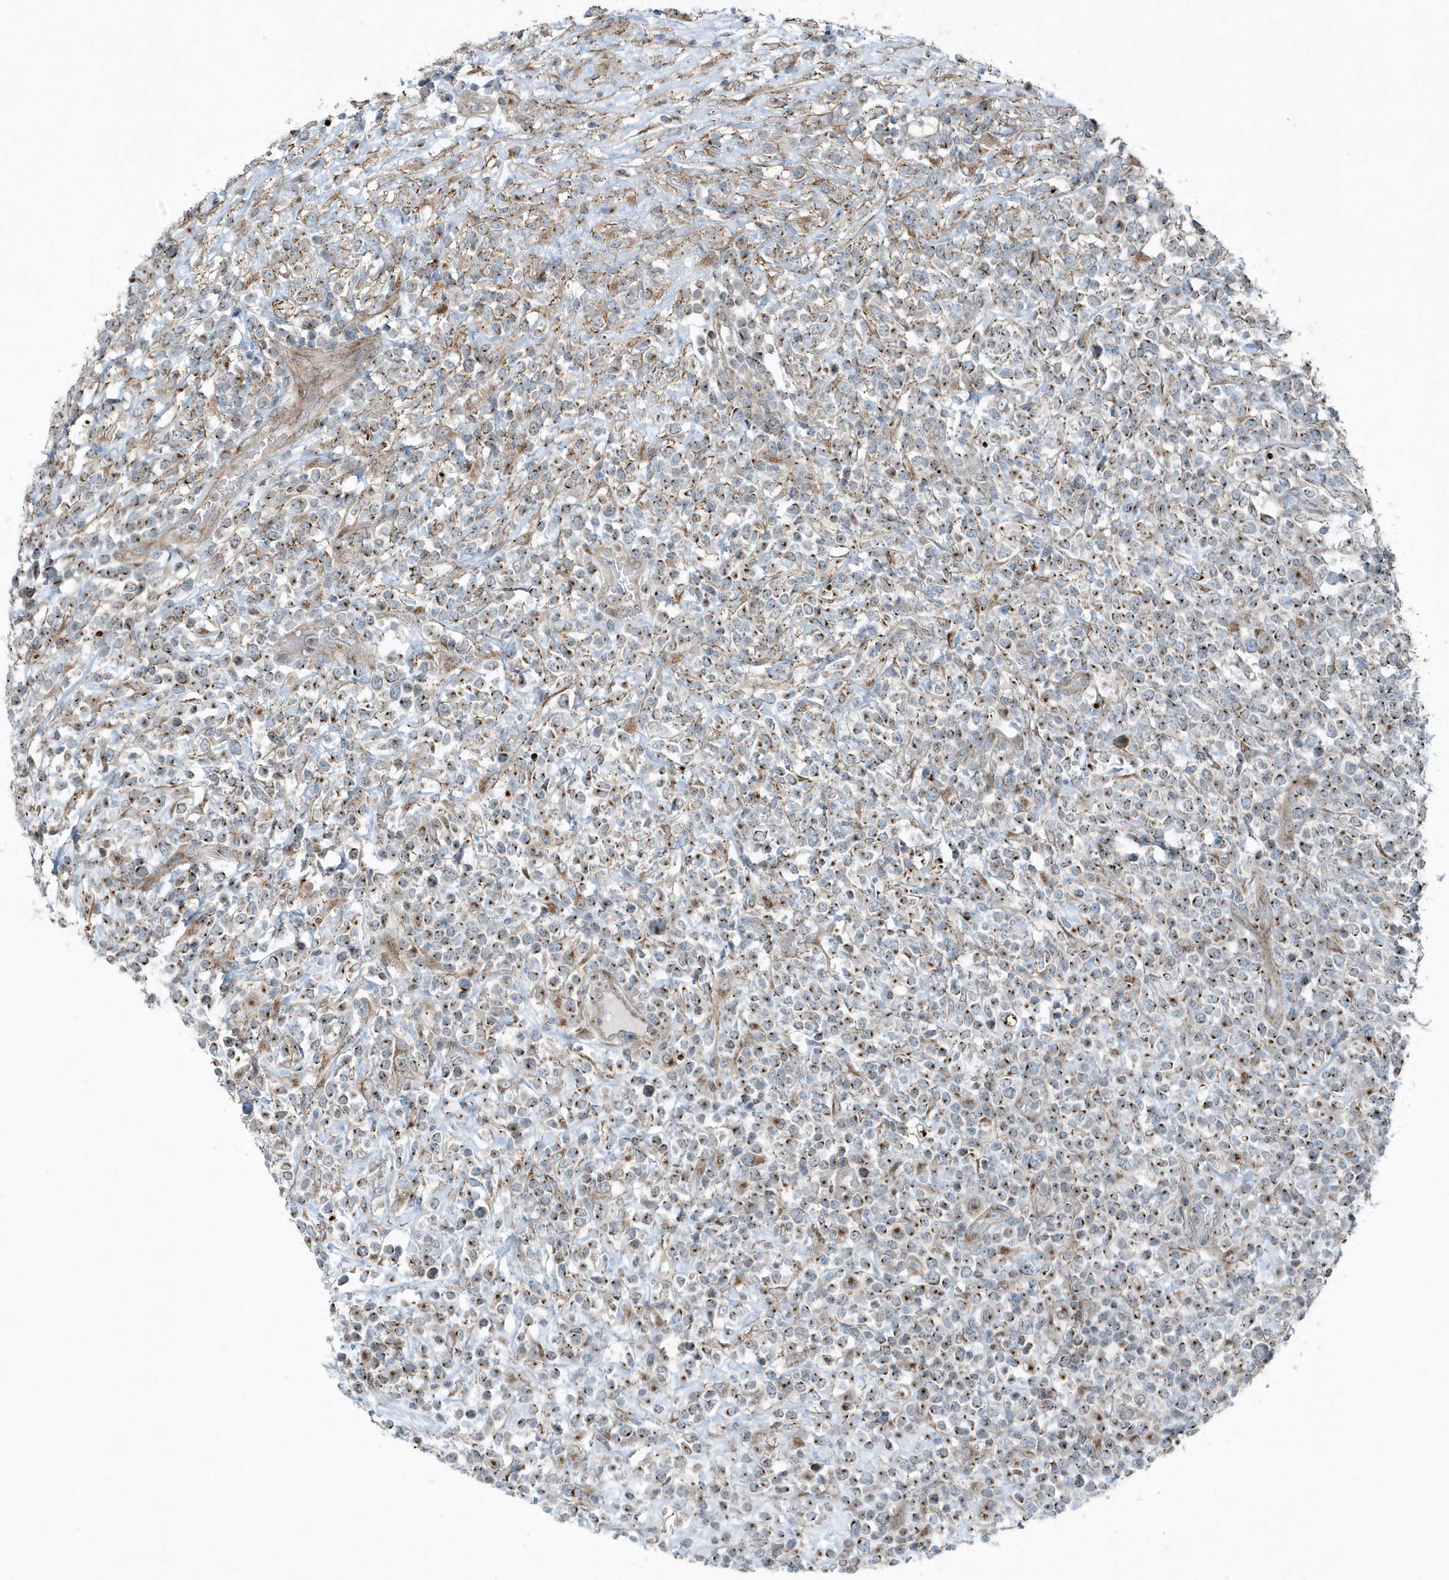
{"staining": {"intensity": "strong", "quantity": "25%-75%", "location": "cytoplasmic/membranous"}, "tissue": "lymphoma", "cell_type": "Tumor cells", "image_type": "cancer", "snomed": [{"axis": "morphology", "description": "Malignant lymphoma, non-Hodgkin's type, High grade"}, {"axis": "topography", "description": "Colon"}], "caption": "Immunohistochemical staining of lymphoma shows high levels of strong cytoplasmic/membranous protein expression in approximately 25%-75% of tumor cells.", "gene": "GCC2", "patient": {"sex": "female", "age": 53}}